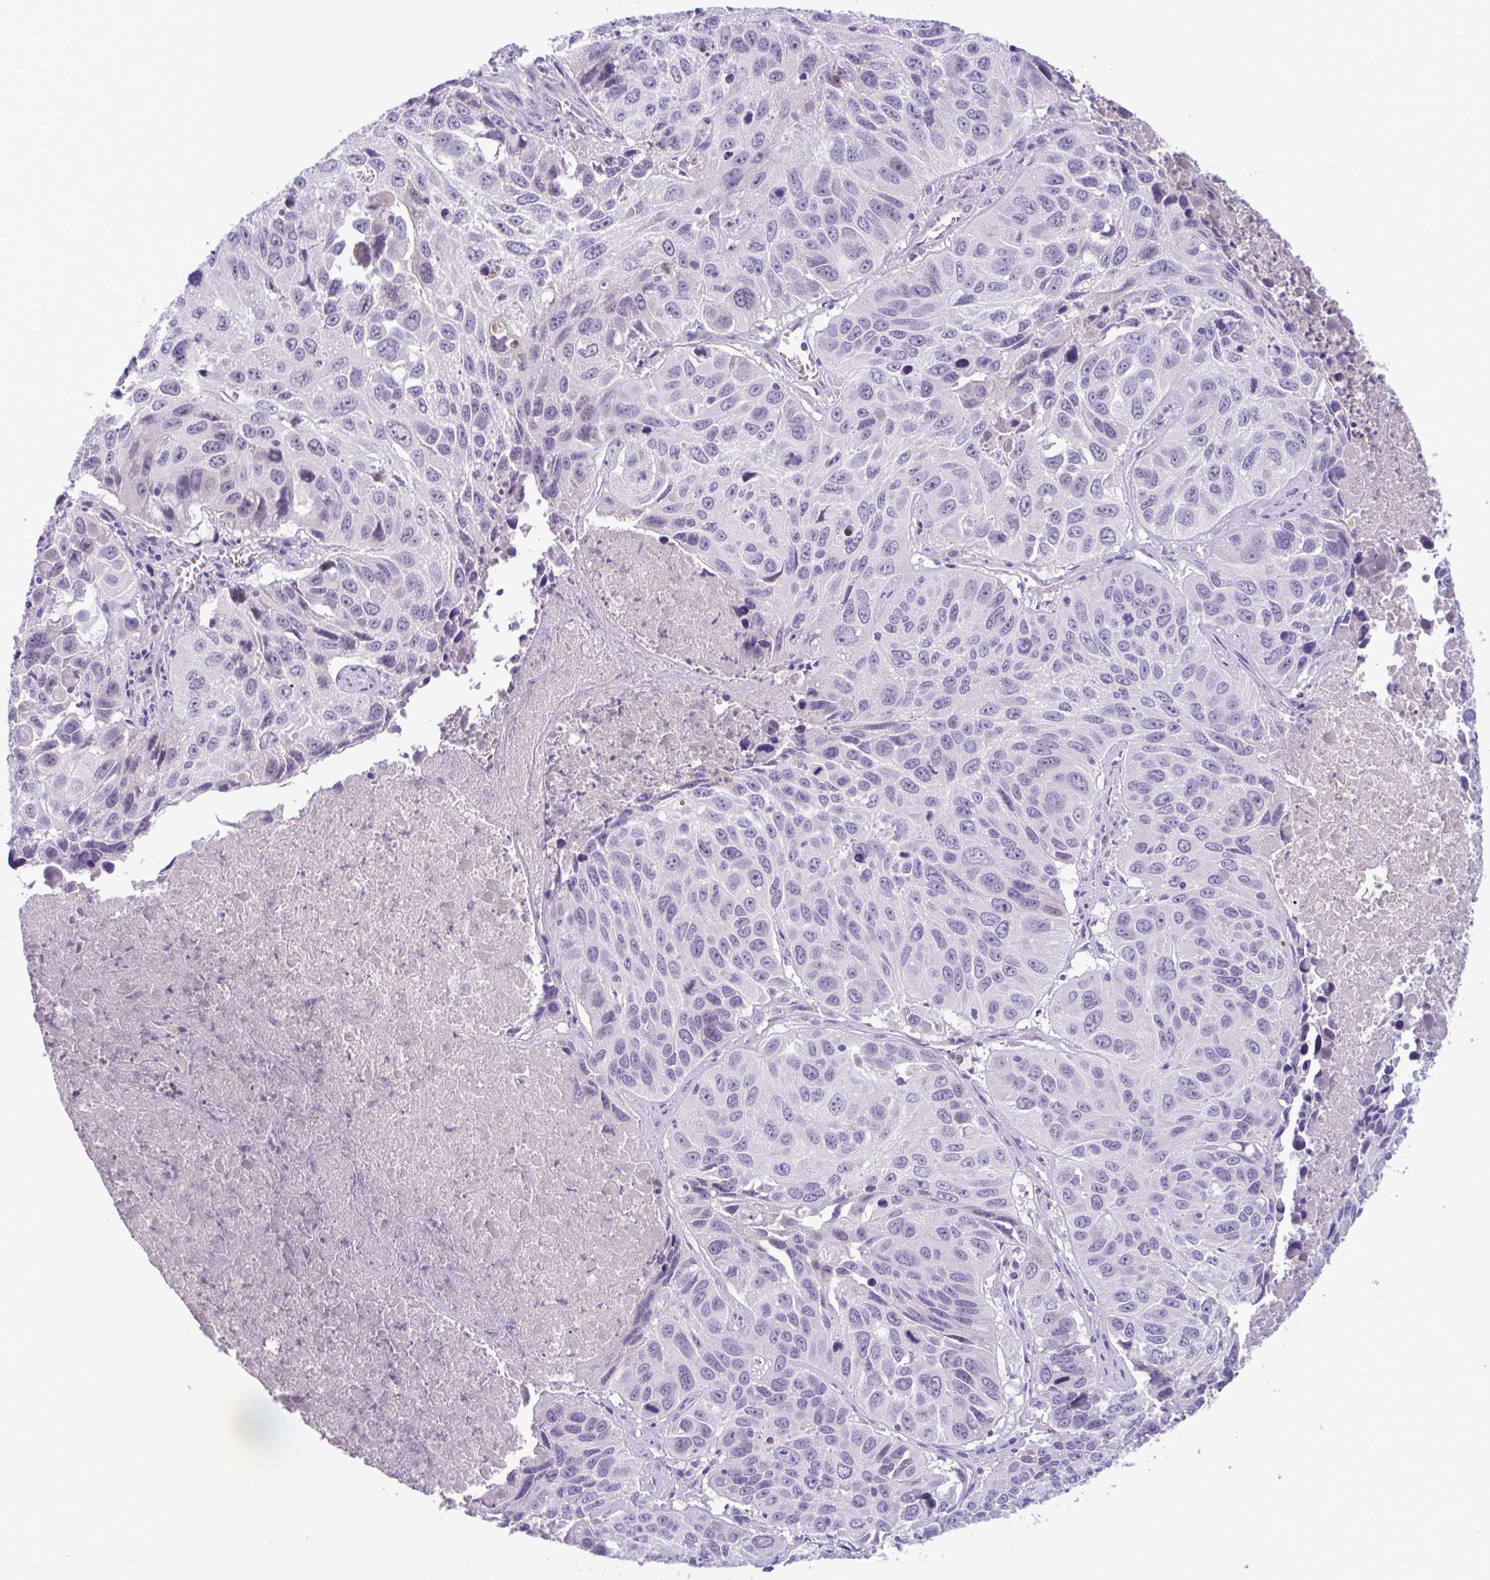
{"staining": {"intensity": "negative", "quantity": "none", "location": "none"}, "tissue": "lung cancer", "cell_type": "Tumor cells", "image_type": "cancer", "snomed": [{"axis": "morphology", "description": "Squamous cell carcinoma, NOS"}, {"axis": "topography", "description": "Lung"}], "caption": "This is an IHC micrograph of human lung cancer (squamous cell carcinoma). There is no staining in tumor cells.", "gene": "WNT9B", "patient": {"sex": "female", "age": 61}}